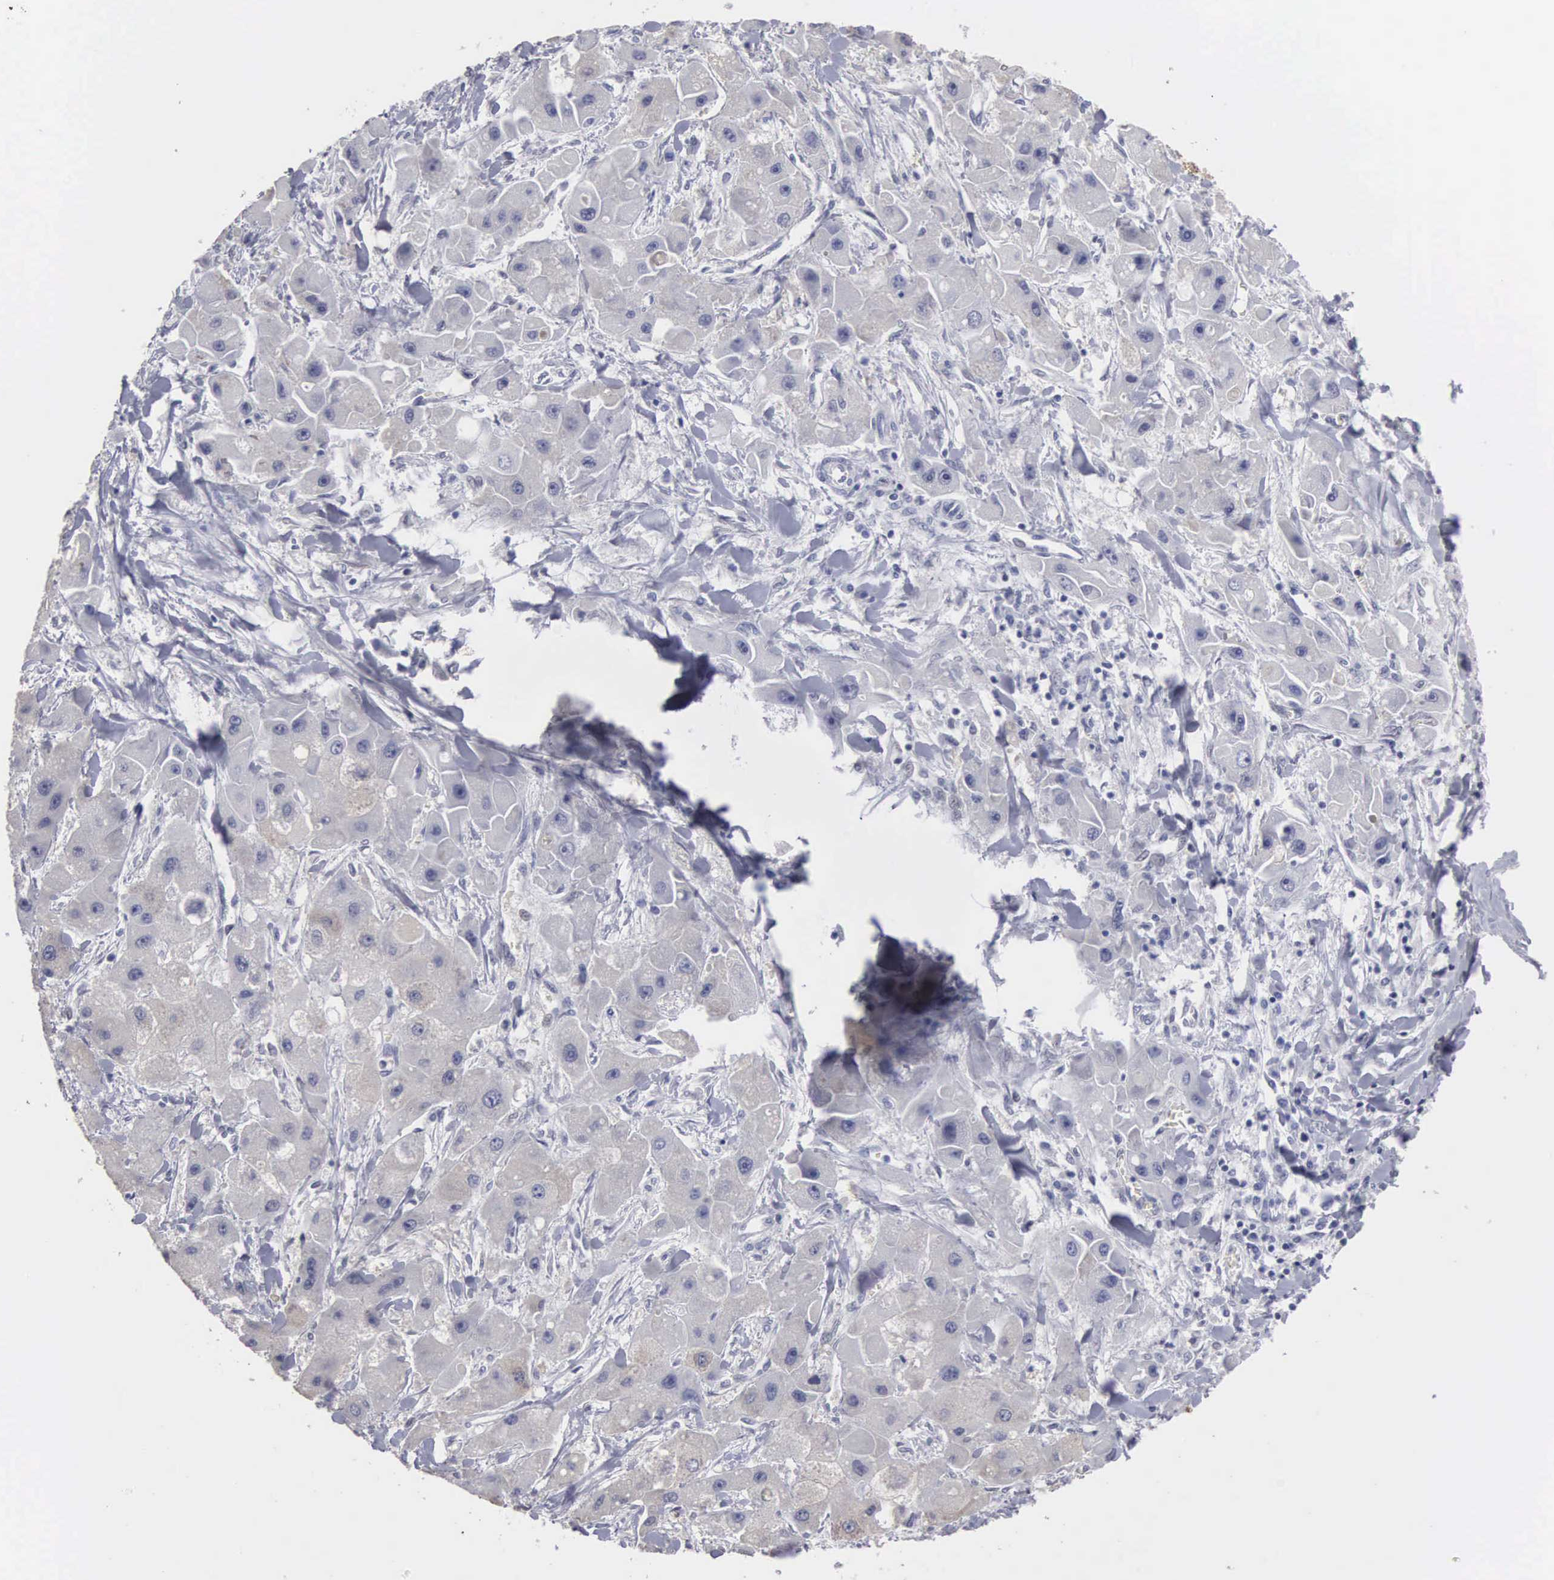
{"staining": {"intensity": "moderate", "quantity": "<25%", "location": "cytoplasmic/membranous"}, "tissue": "liver cancer", "cell_type": "Tumor cells", "image_type": "cancer", "snomed": [{"axis": "morphology", "description": "Carcinoma, Hepatocellular, NOS"}, {"axis": "topography", "description": "Liver"}], "caption": "High-magnification brightfield microscopy of liver cancer stained with DAB (brown) and counterstained with hematoxylin (blue). tumor cells exhibit moderate cytoplasmic/membranous staining is seen in approximately<25% of cells.", "gene": "UPB1", "patient": {"sex": "male", "age": 24}}